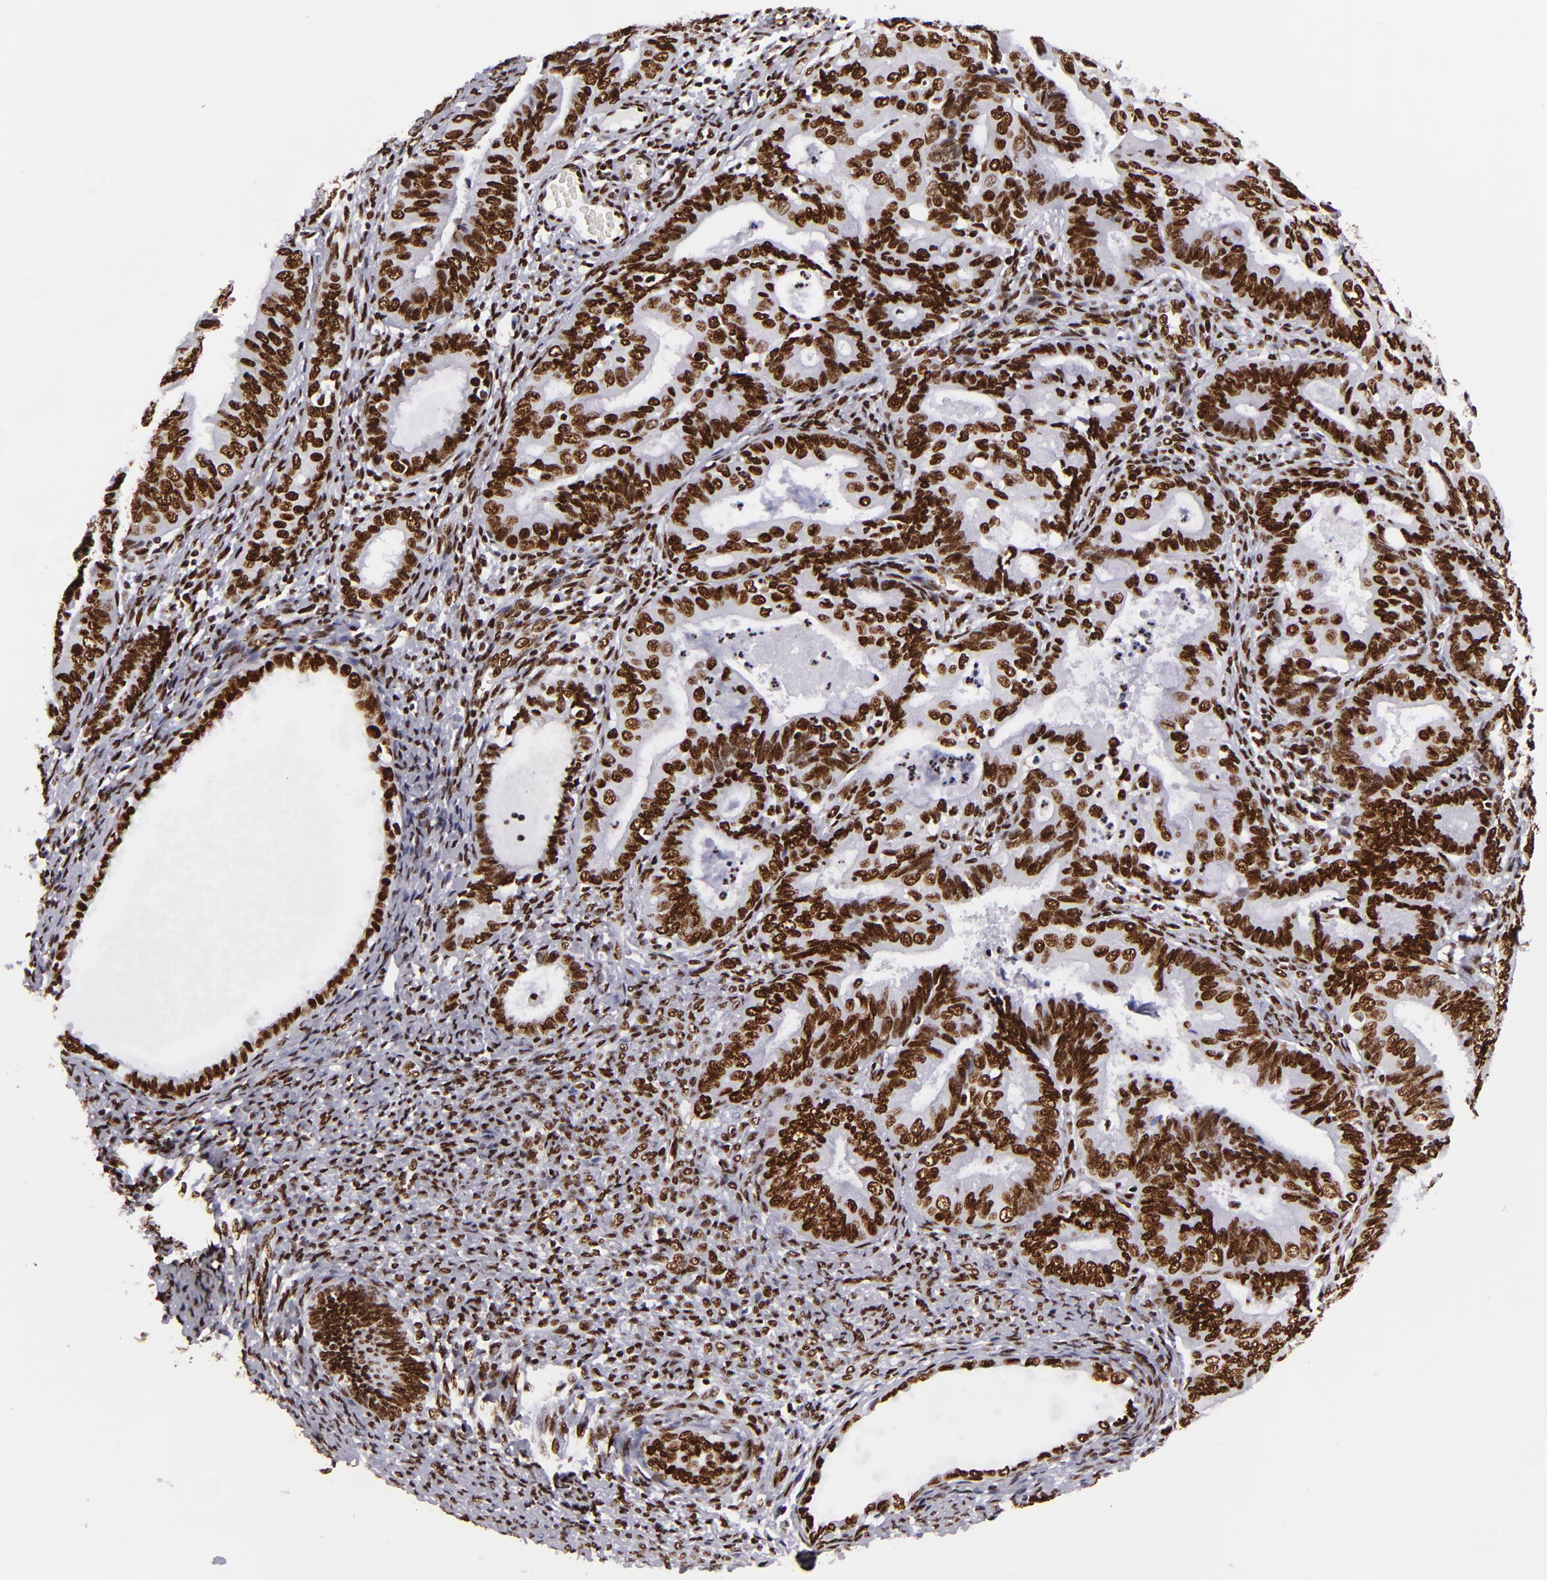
{"staining": {"intensity": "strong", "quantity": ">75%", "location": "nuclear"}, "tissue": "endometrial cancer", "cell_type": "Tumor cells", "image_type": "cancer", "snomed": [{"axis": "morphology", "description": "Adenocarcinoma, NOS"}, {"axis": "topography", "description": "Endometrium"}], "caption": "Adenocarcinoma (endometrial) tissue shows strong nuclear positivity in about >75% of tumor cells", "gene": "SAFB", "patient": {"sex": "female", "age": 63}}